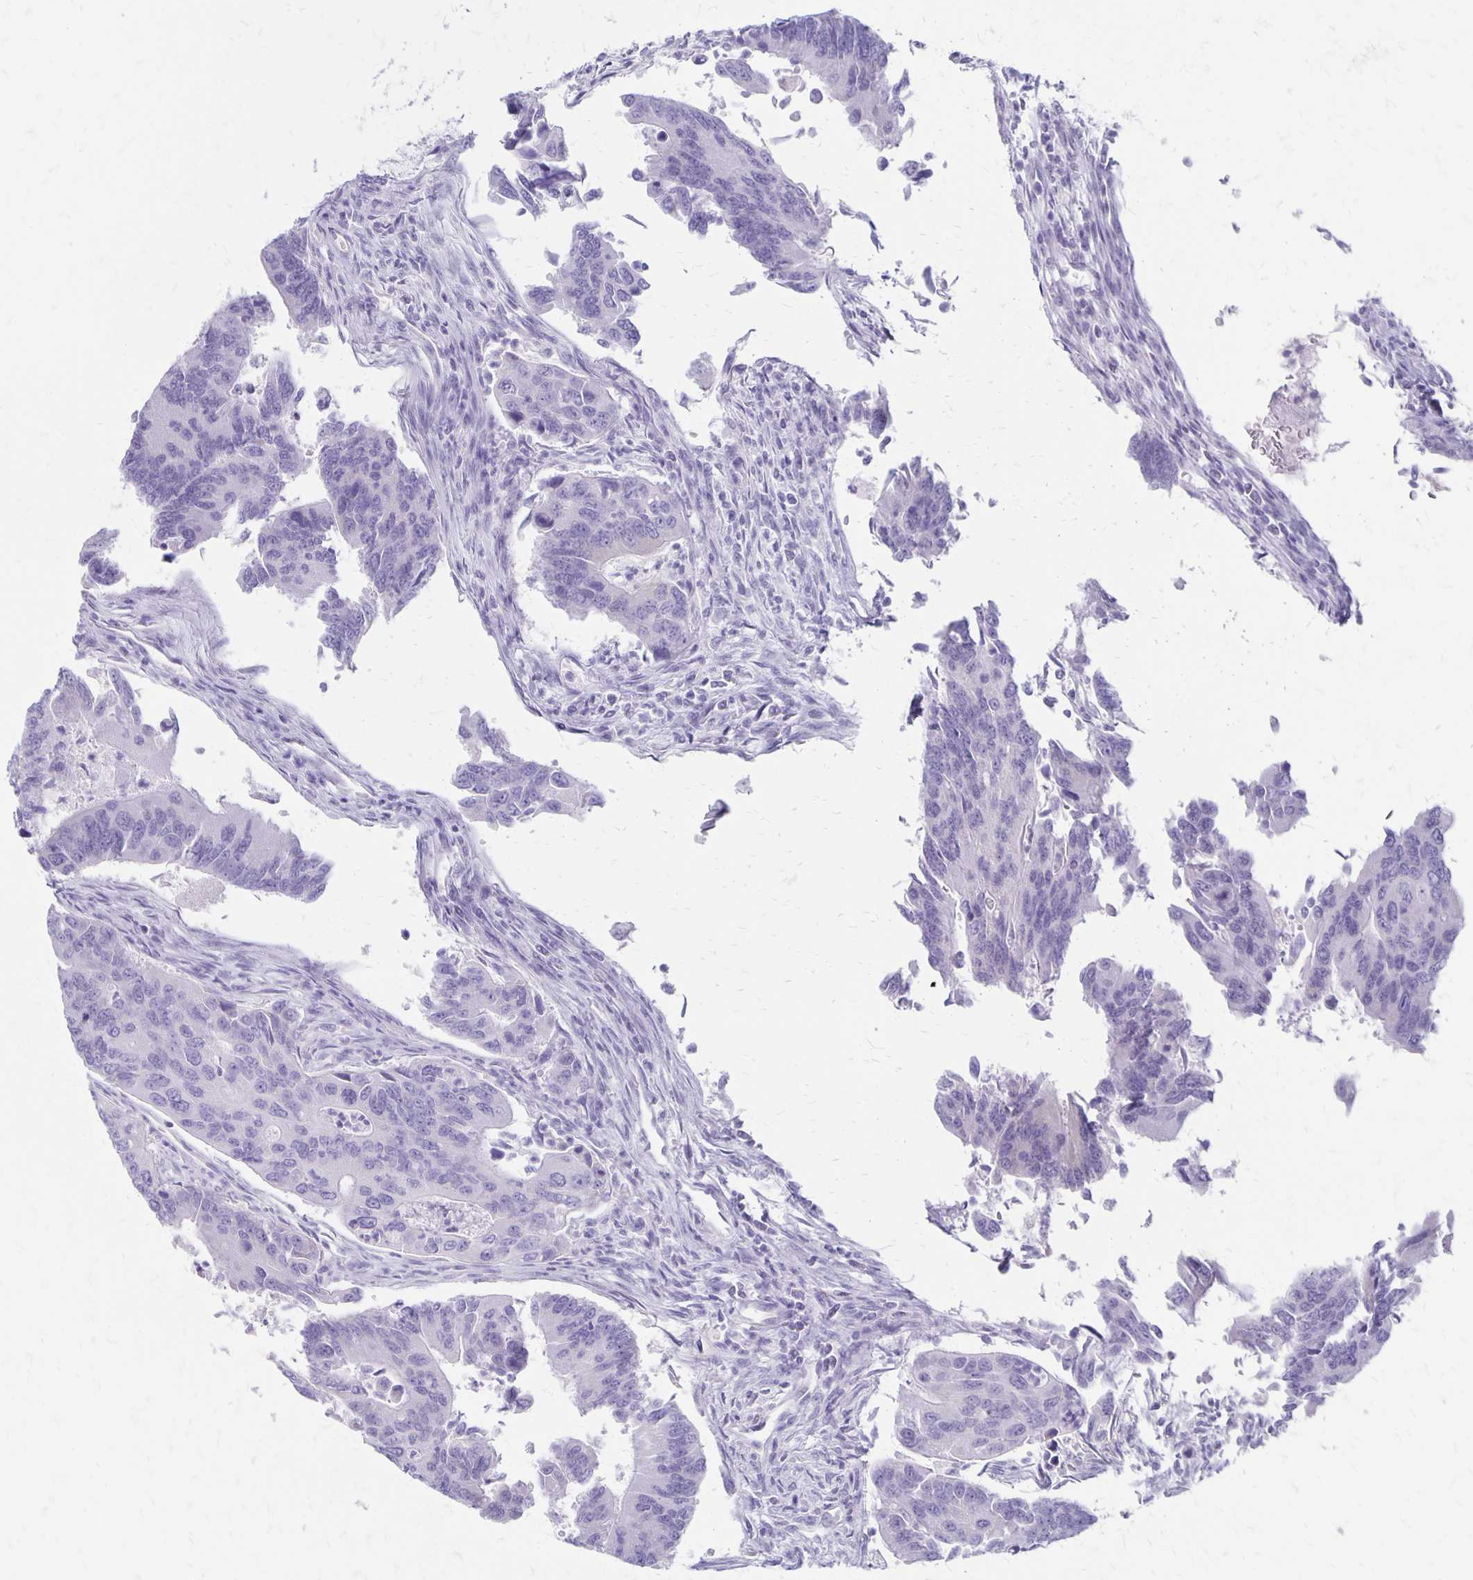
{"staining": {"intensity": "negative", "quantity": "none", "location": "none"}, "tissue": "colorectal cancer", "cell_type": "Tumor cells", "image_type": "cancer", "snomed": [{"axis": "morphology", "description": "Adenocarcinoma, NOS"}, {"axis": "topography", "description": "Colon"}], "caption": "Immunohistochemistry (IHC) of human adenocarcinoma (colorectal) reveals no expression in tumor cells.", "gene": "HOMER1", "patient": {"sex": "female", "age": 67}}